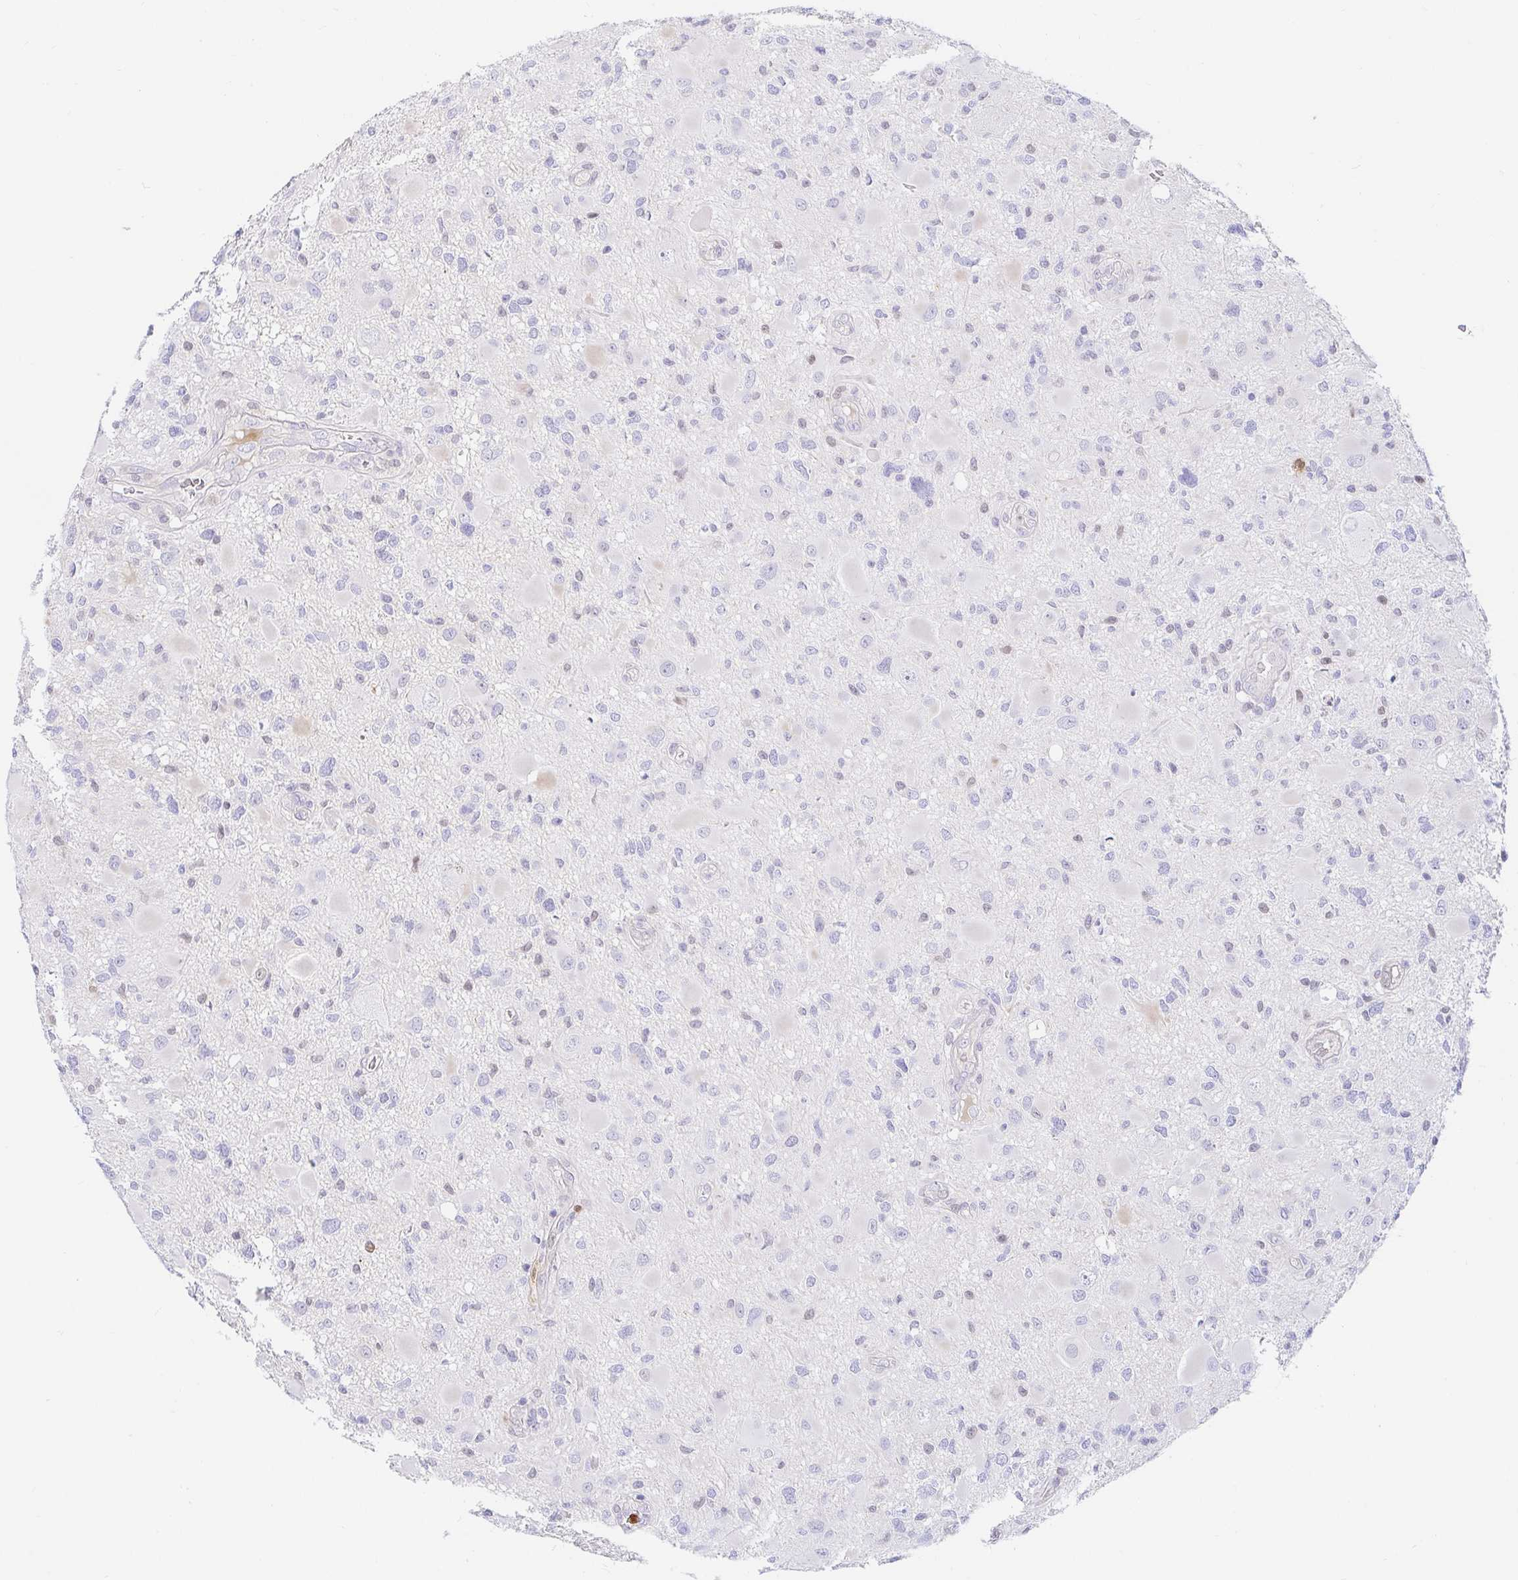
{"staining": {"intensity": "negative", "quantity": "none", "location": "none"}, "tissue": "glioma", "cell_type": "Tumor cells", "image_type": "cancer", "snomed": [{"axis": "morphology", "description": "Glioma, malignant, High grade"}, {"axis": "topography", "description": "Brain"}], "caption": "The histopathology image displays no staining of tumor cells in glioma.", "gene": "HINFP", "patient": {"sex": "male", "age": 54}}